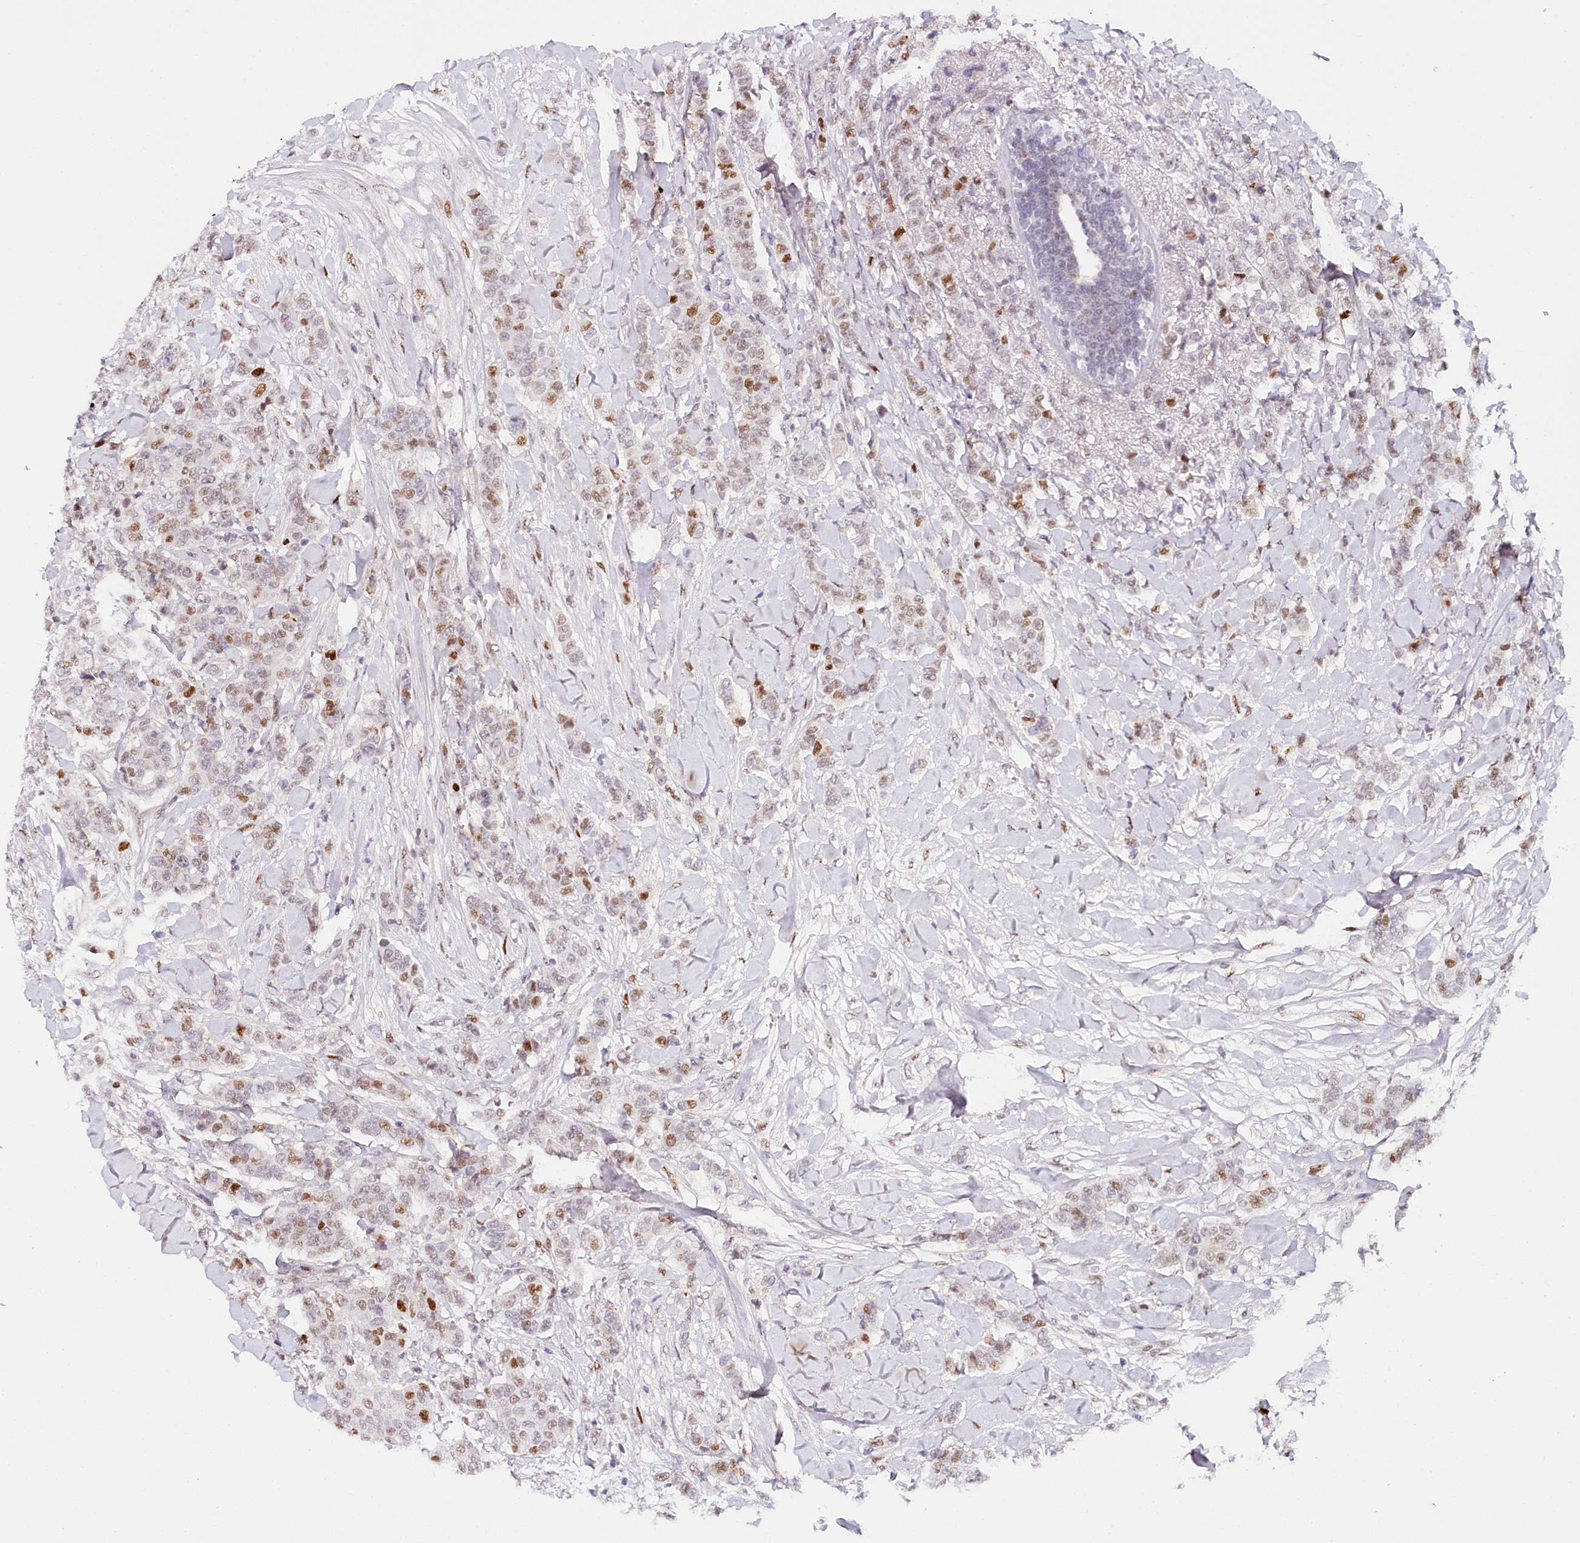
{"staining": {"intensity": "moderate", "quantity": "25%-75%", "location": "nuclear"}, "tissue": "breast cancer", "cell_type": "Tumor cells", "image_type": "cancer", "snomed": [{"axis": "morphology", "description": "Duct carcinoma"}, {"axis": "topography", "description": "Breast"}], "caption": "Breast cancer (infiltrating ductal carcinoma) tissue demonstrates moderate nuclear expression in about 25%-75% of tumor cells, visualized by immunohistochemistry.", "gene": "TP53", "patient": {"sex": "female", "age": 40}}